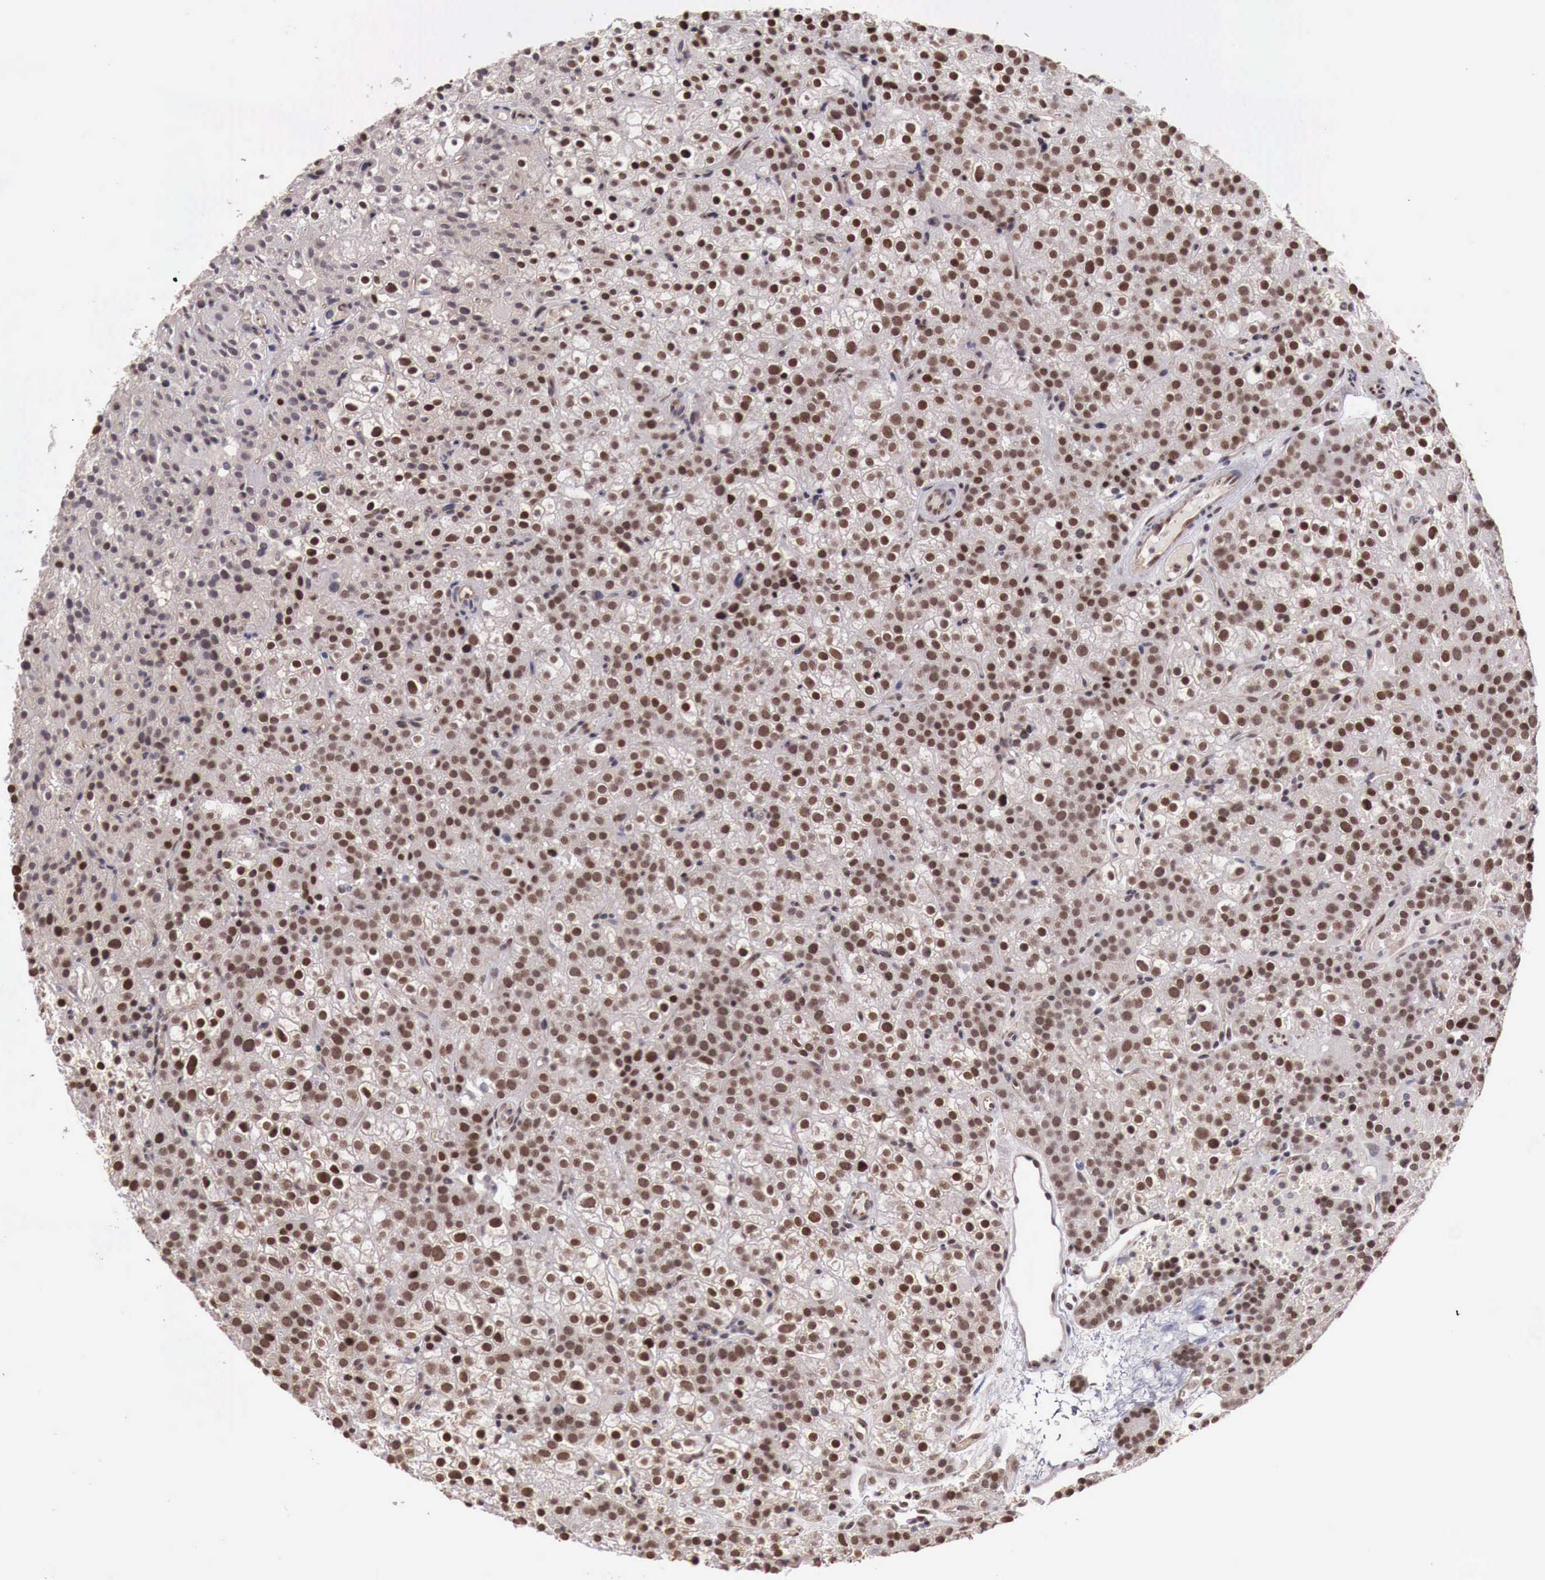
{"staining": {"intensity": "moderate", "quantity": ">75%", "location": "nuclear"}, "tissue": "parathyroid gland", "cell_type": "Glandular cells", "image_type": "normal", "snomed": [{"axis": "morphology", "description": "Normal tissue, NOS"}, {"axis": "topography", "description": "Parathyroid gland"}], "caption": "Glandular cells exhibit medium levels of moderate nuclear positivity in approximately >75% of cells in normal parathyroid gland.", "gene": "FOXP2", "patient": {"sex": "male", "age": 71}}